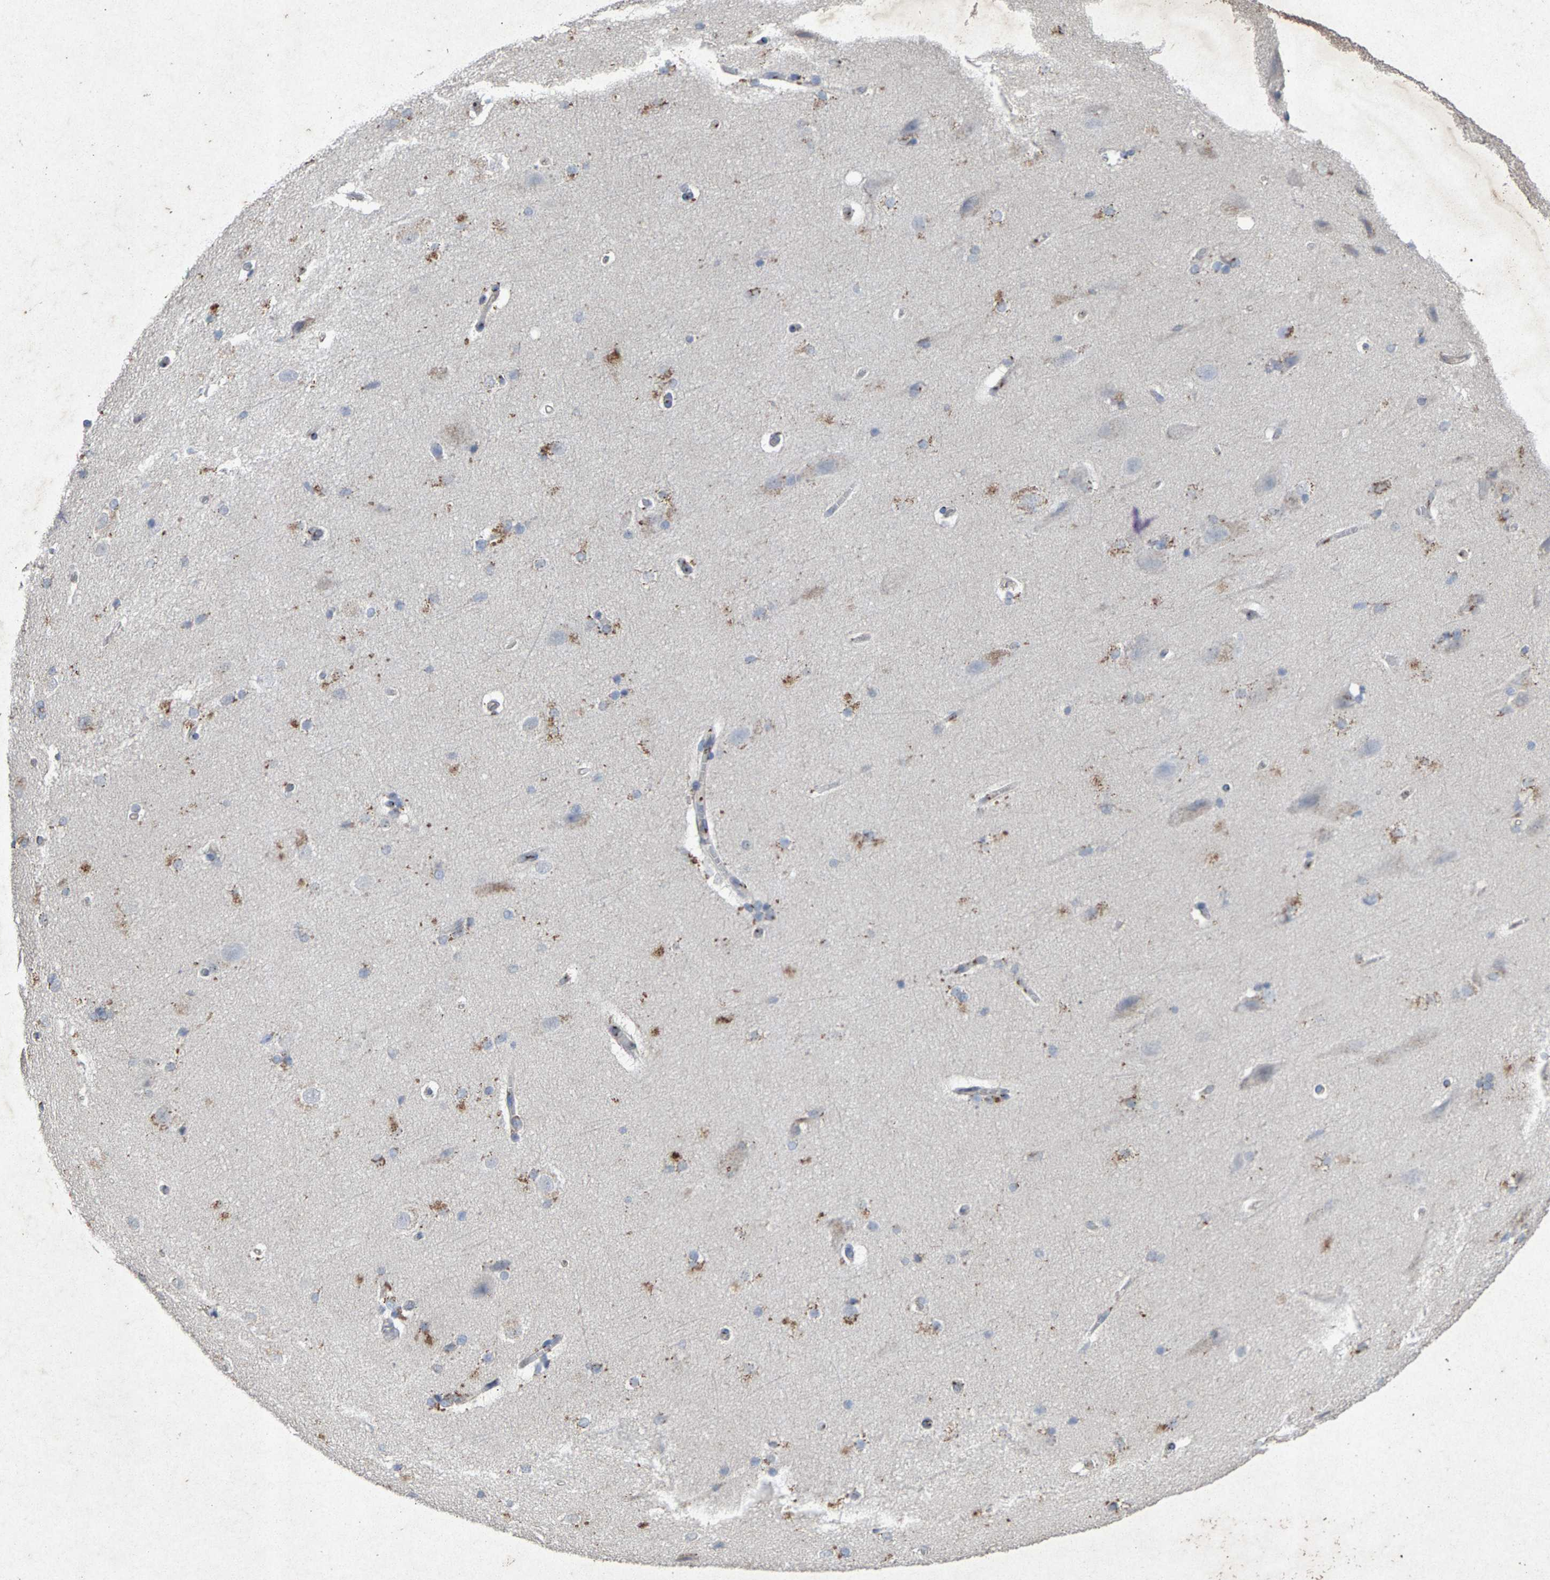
{"staining": {"intensity": "negative", "quantity": "none", "location": "none"}, "tissue": "cerebral cortex", "cell_type": "Endothelial cells", "image_type": "normal", "snomed": [{"axis": "morphology", "description": "Normal tissue, NOS"}, {"axis": "topography", "description": "Cerebral cortex"}, {"axis": "topography", "description": "Hippocampus"}], "caption": "This is a image of immunohistochemistry (IHC) staining of unremarkable cerebral cortex, which shows no expression in endothelial cells.", "gene": "MAN2A1", "patient": {"sex": "female", "age": 19}}